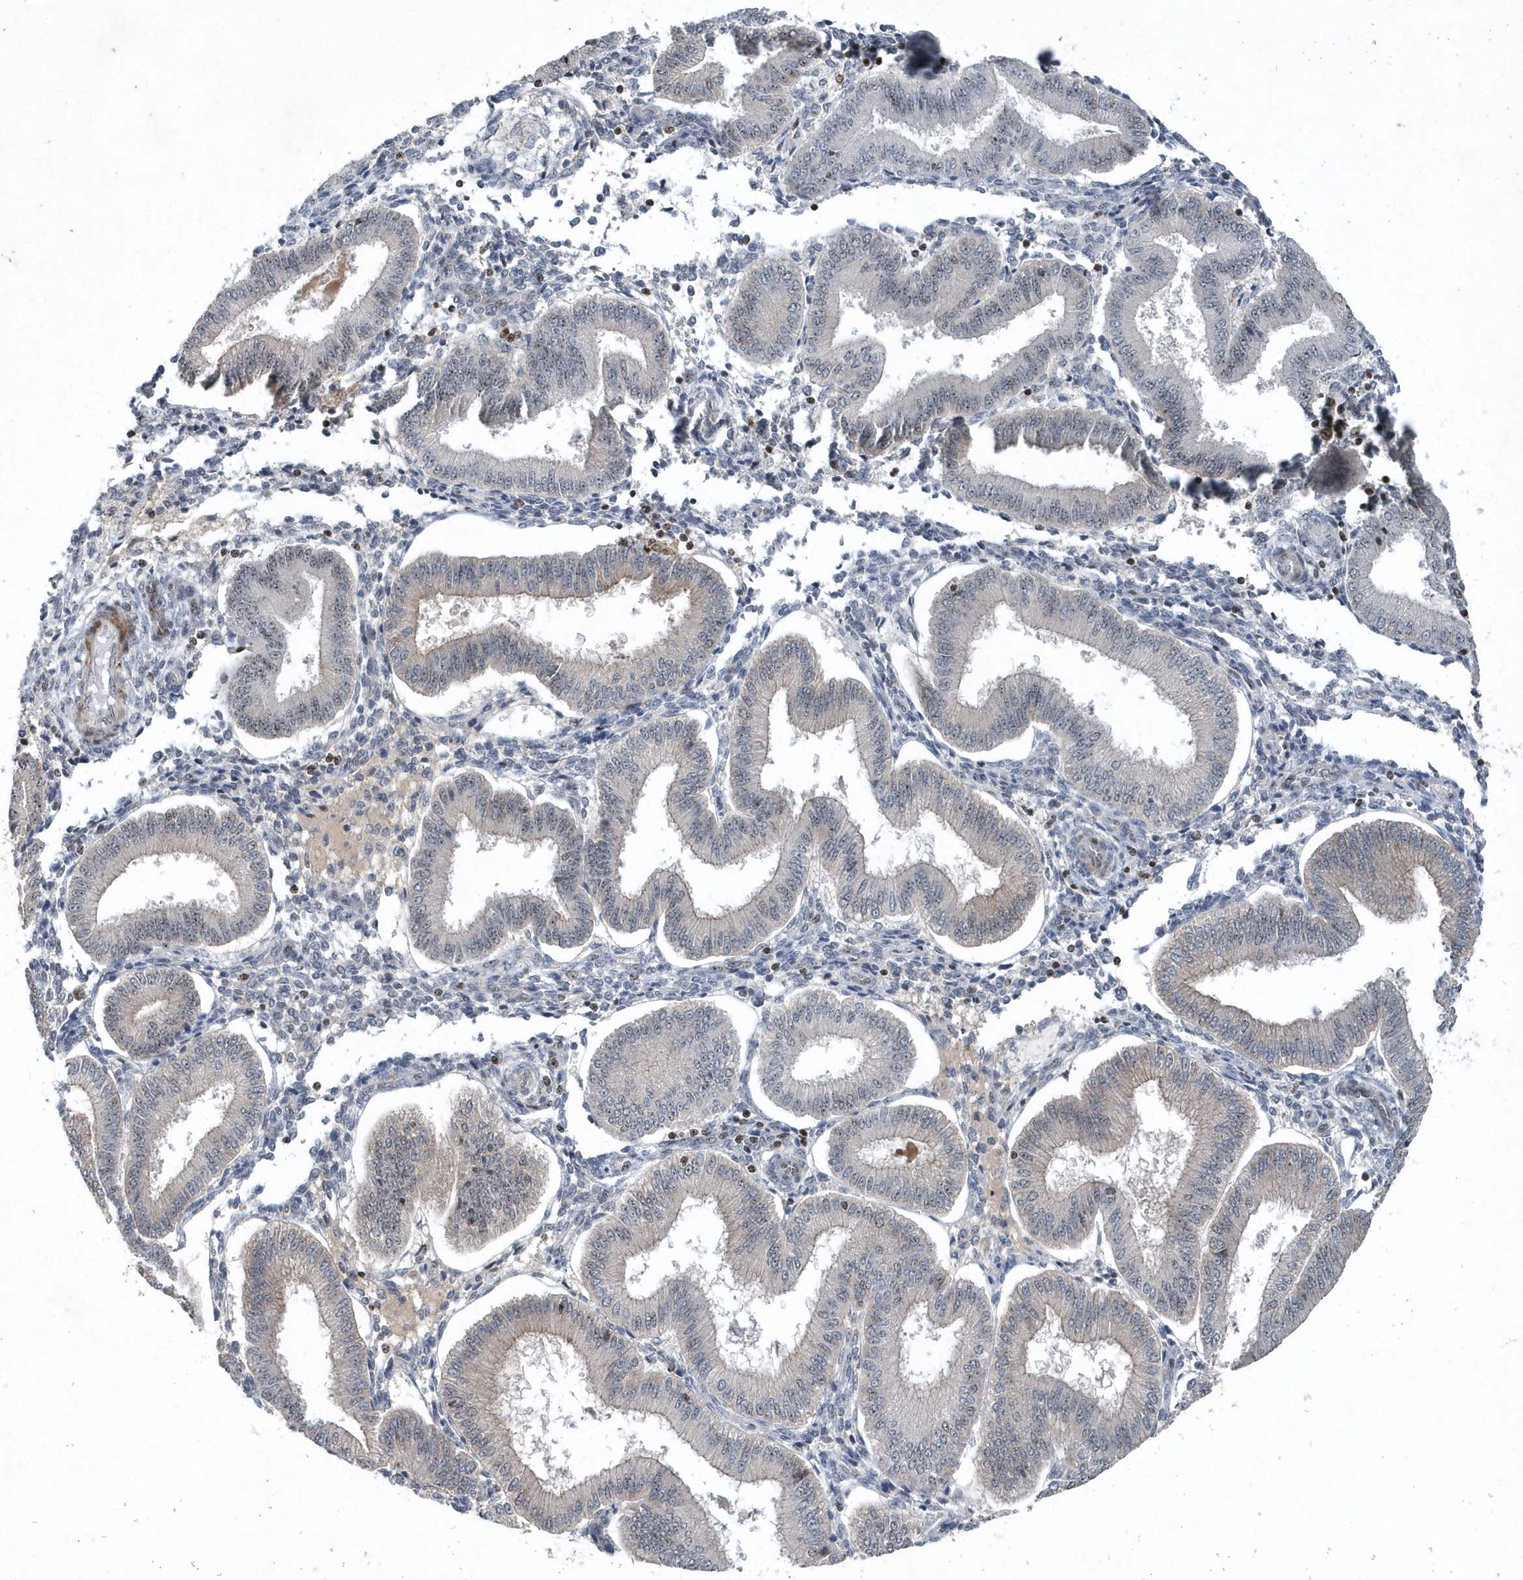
{"staining": {"intensity": "negative", "quantity": "none", "location": "none"}, "tissue": "endometrium", "cell_type": "Cells in endometrial stroma", "image_type": "normal", "snomed": [{"axis": "morphology", "description": "Normal tissue, NOS"}, {"axis": "topography", "description": "Endometrium"}], "caption": "Immunohistochemistry micrograph of unremarkable endometrium stained for a protein (brown), which reveals no staining in cells in endometrial stroma.", "gene": "QTRT2", "patient": {"sex": "female", "age": 39}}